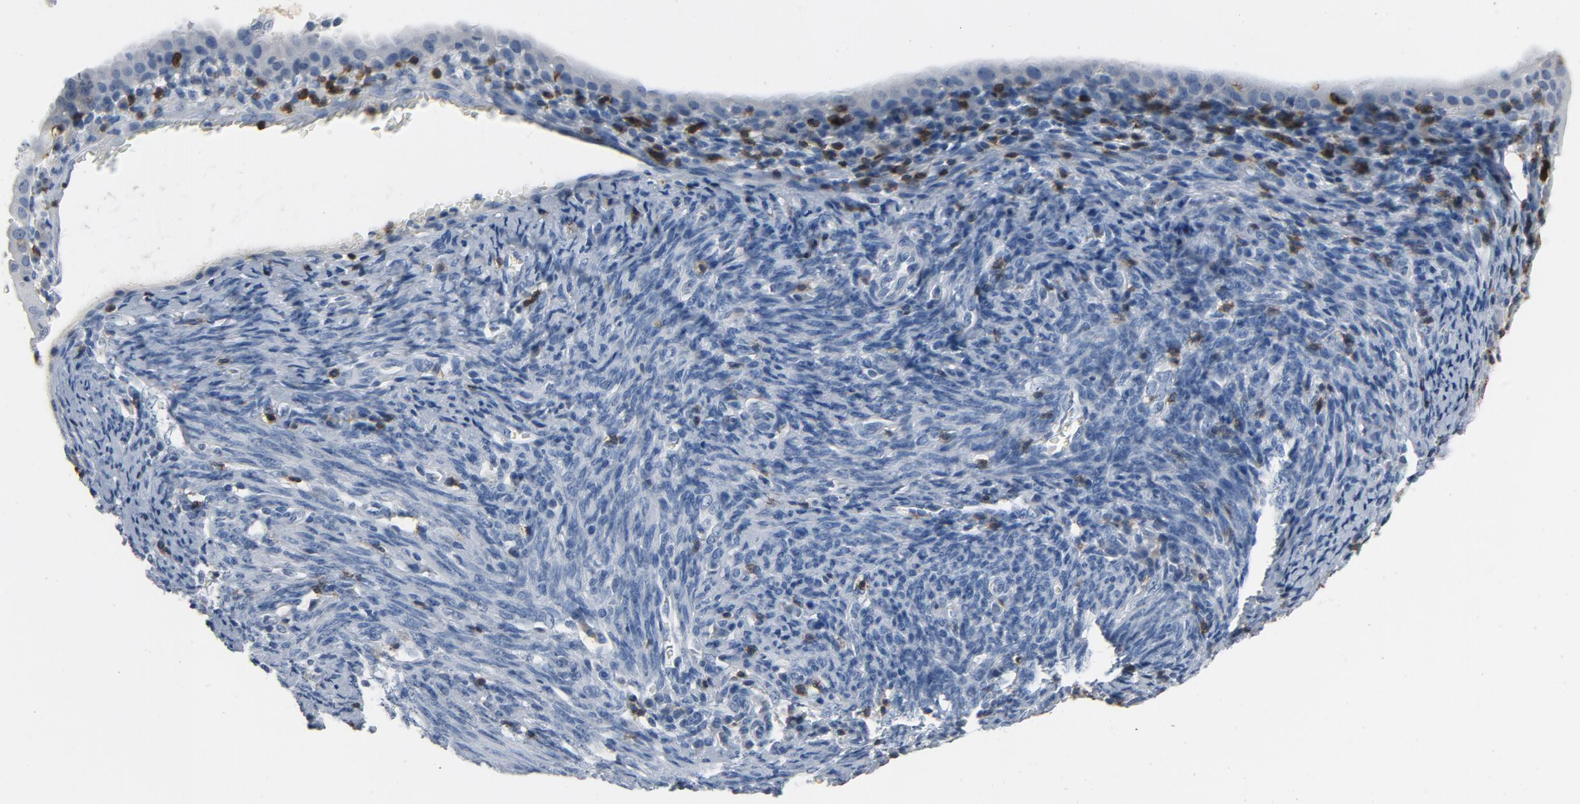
{"staining": {"intensity": "negative", "quantity": "none", "location": "none"}, "tissue": "endometrial cancer", "cell_type": "Tumor cells", "image_type": "cancer", "snomed": [{"axis": "morphology", "description": "Adenocarcinoma, NOS"}, {"axis": "topography", "description": "Uterus"}], "caption": "Endometrial adenocarcinoma was stained to show a protein in brown. There is no significant staining in tumor cells.", "gene": "LCK", "patient": {"sex": "female", "age": 83}}